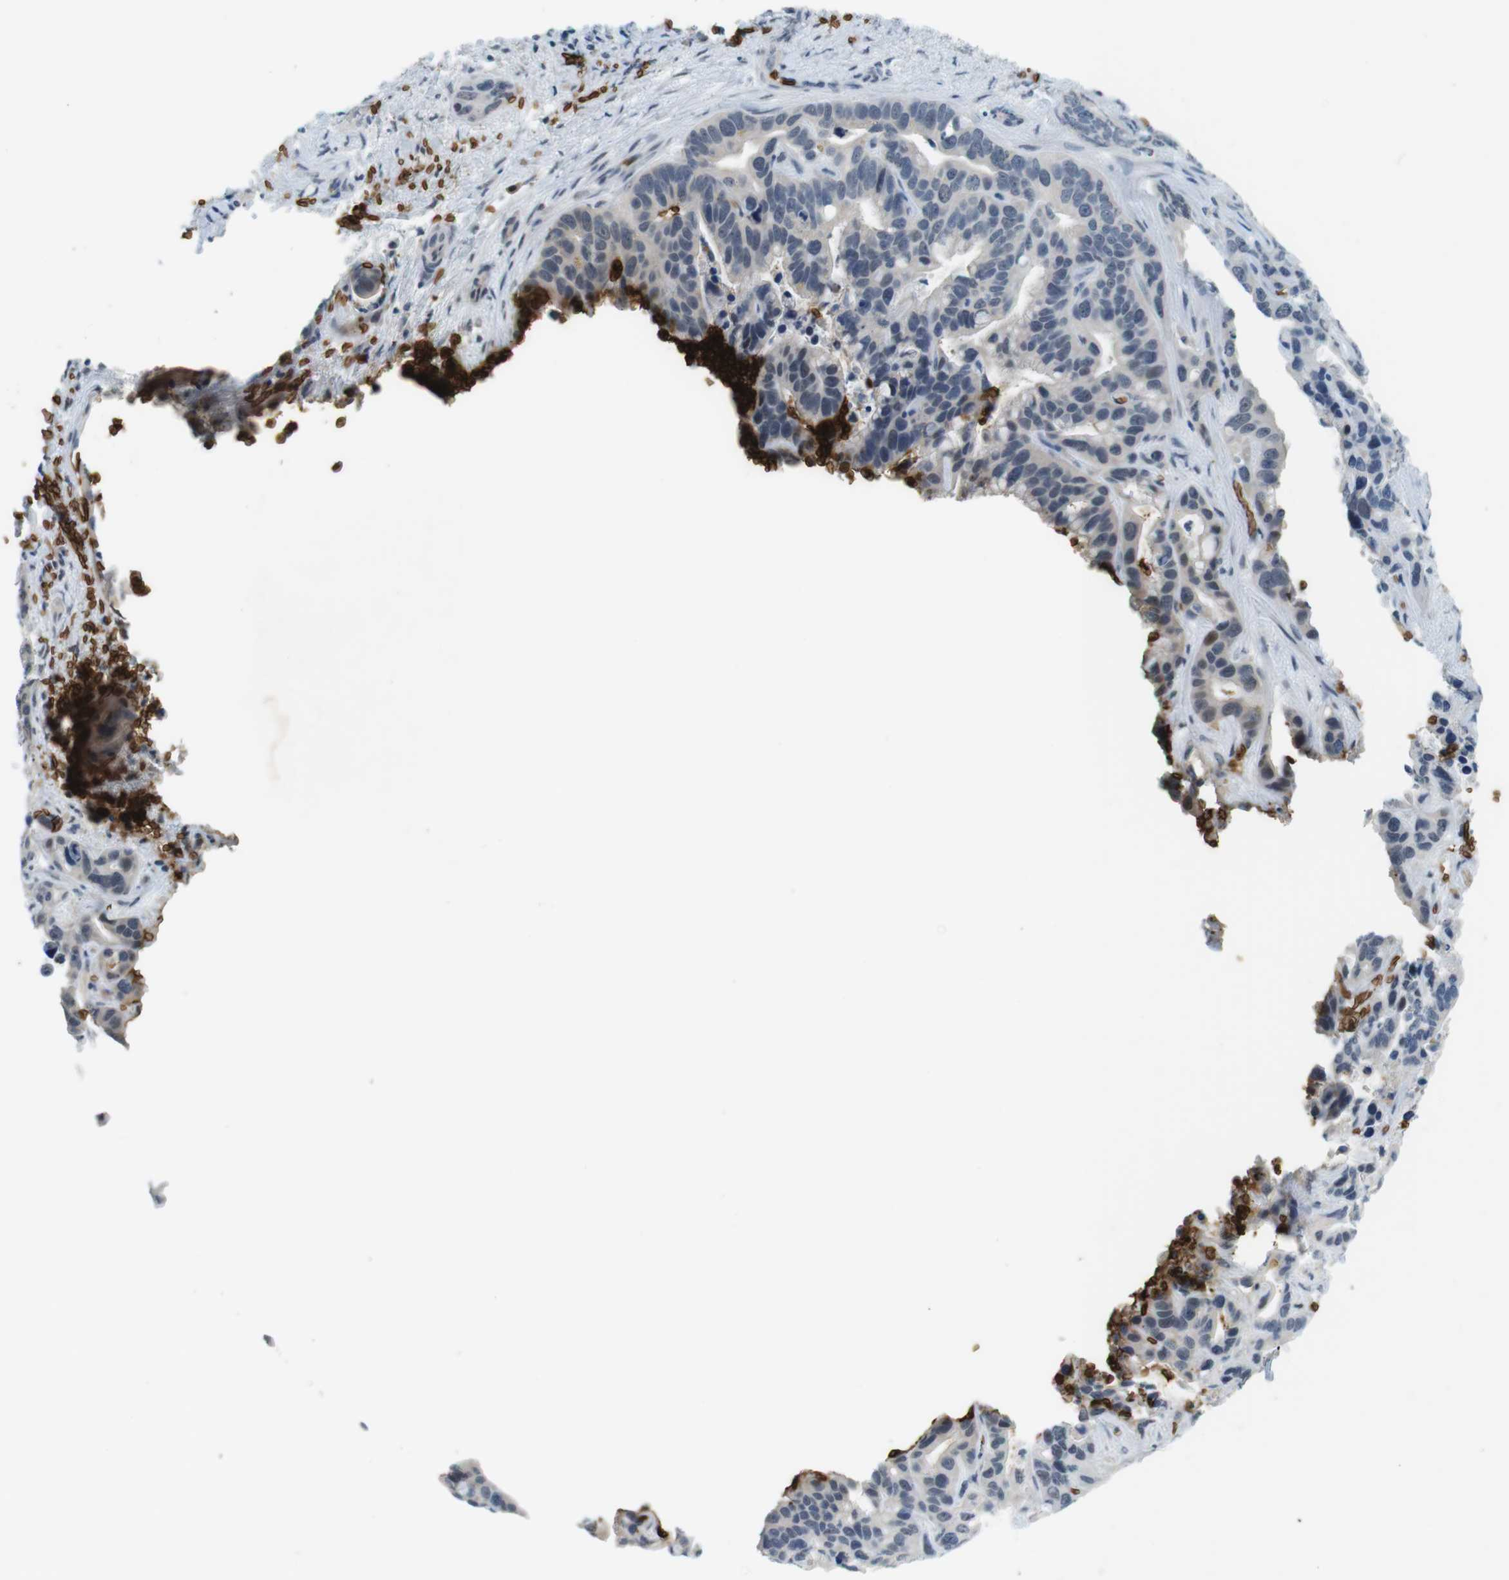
{"staining": {"intensity": "weak", "quantity": "<25%", "location": "cytoplasmic/membranous"}, "tissue": "liver cancer", "cell_type": "Tumor cells", "image_type": "cancer", "snomed": [{"axis": "morphology", "description": "Cholangiocarcinoma"}, {"axis": "topography", "description": "Liver"}], "caption": "High magnification brightfield microscopy of liver cholangiocarcinoma stained with DAB (3,3'-diaminobenzidine) (brown) and counterstained with hematoxylin (blue): tumor cells show no significant staining.", "gene": "SLC4A1", "patient": {"sex": "female", "age": 65}}